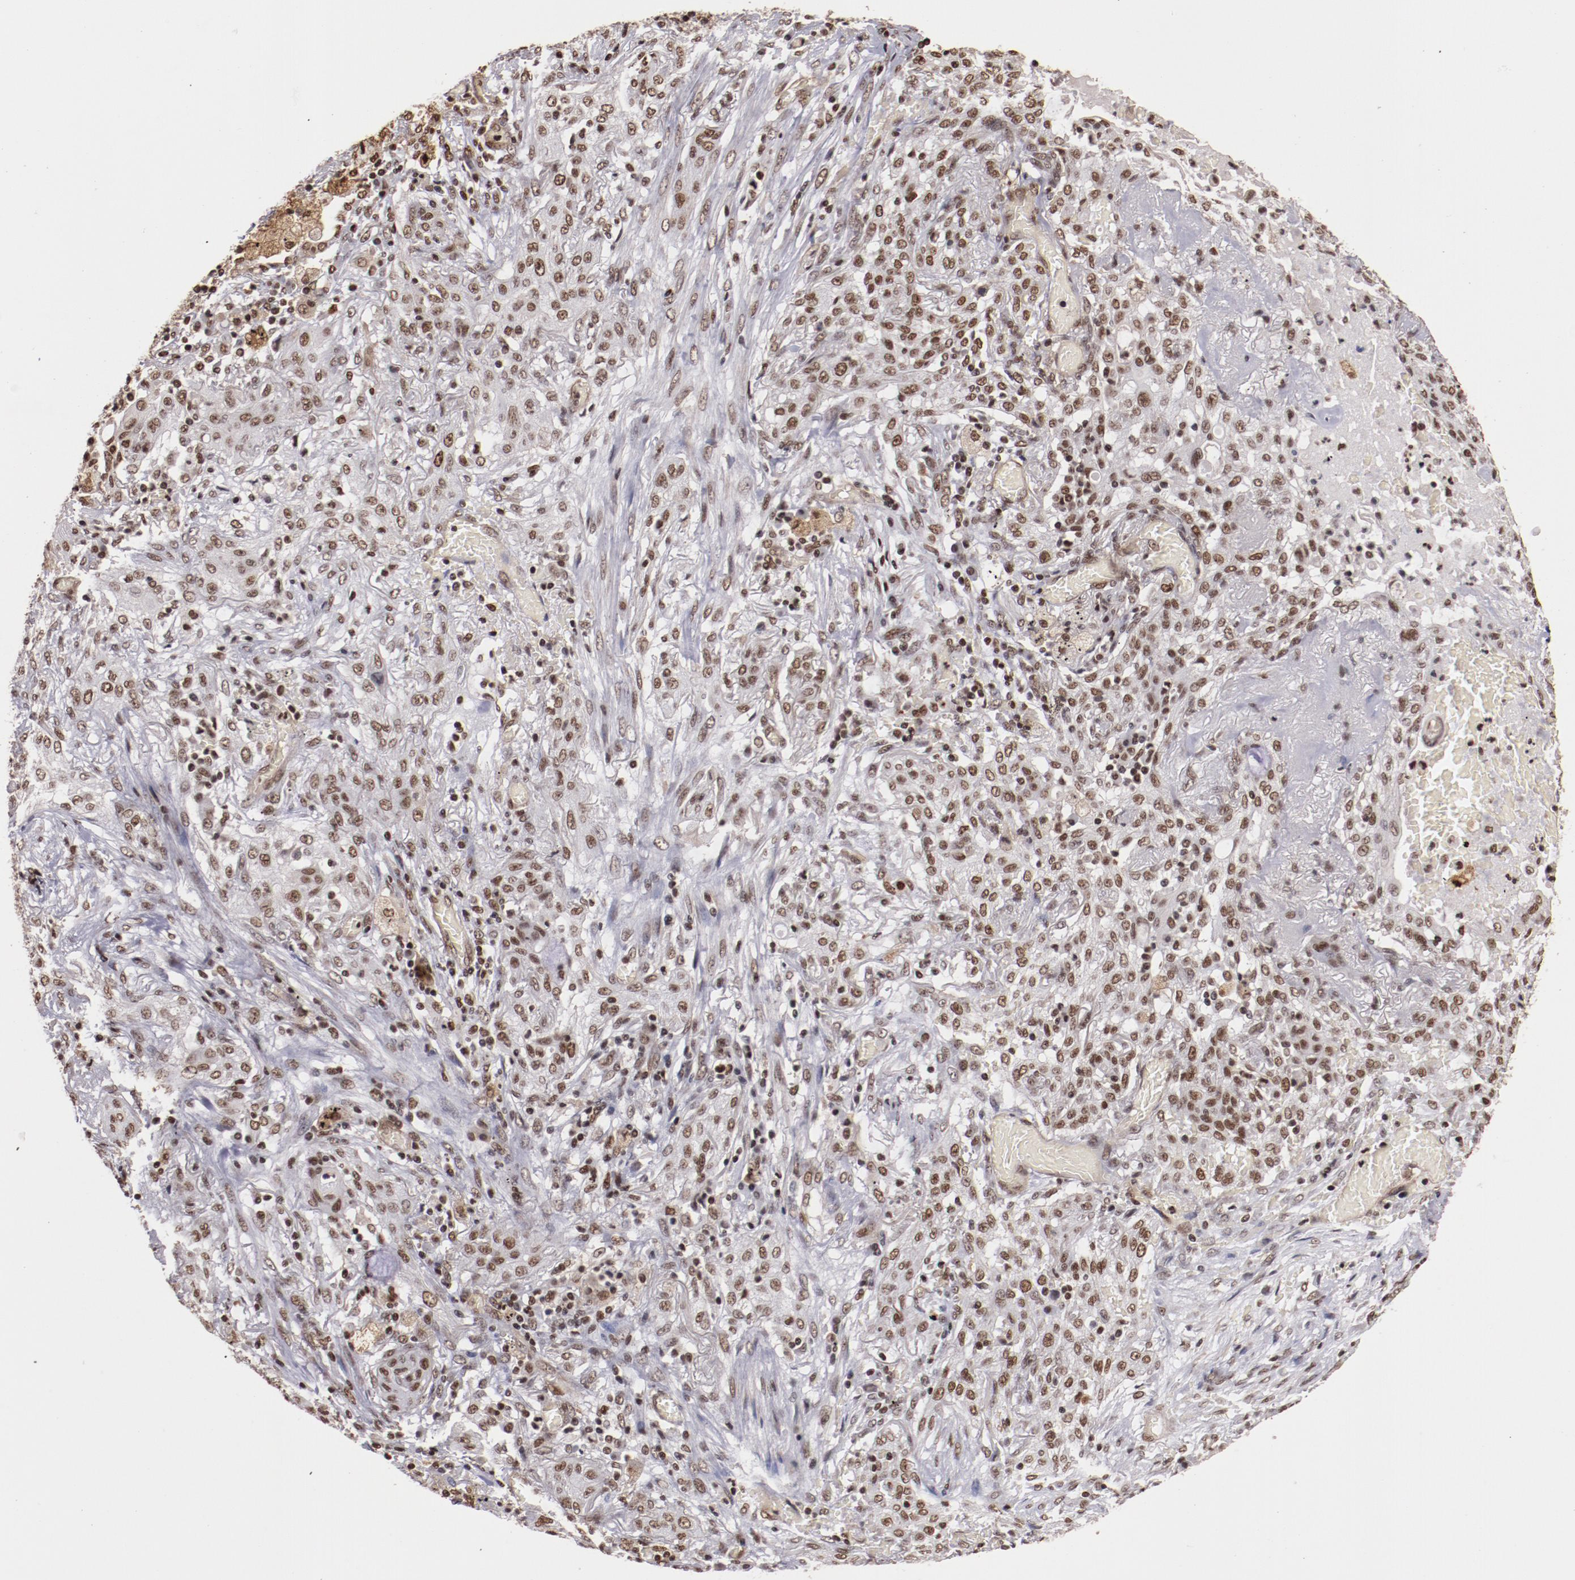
{"staining": {"intensity": "weak", "quantity": ">75%", "location": "nuclear"}, "tissue": "lung cancer", "cell_type": "Tumor cells", "image_type": "cancer", "snomed": [{"axis": "morphology", "description": "Squamous cell carcinoma, NOS"}, {"axis": "topography", "description": "Lung"}], "caption": "There is low levels of weak nuclear expression in tumor cells of lung squamous cell carcinoma, as demonstrated by immunohistochemical staining (brown color).", "gene": "STAG2", "patient": {"sex": "female", "age": 47}}